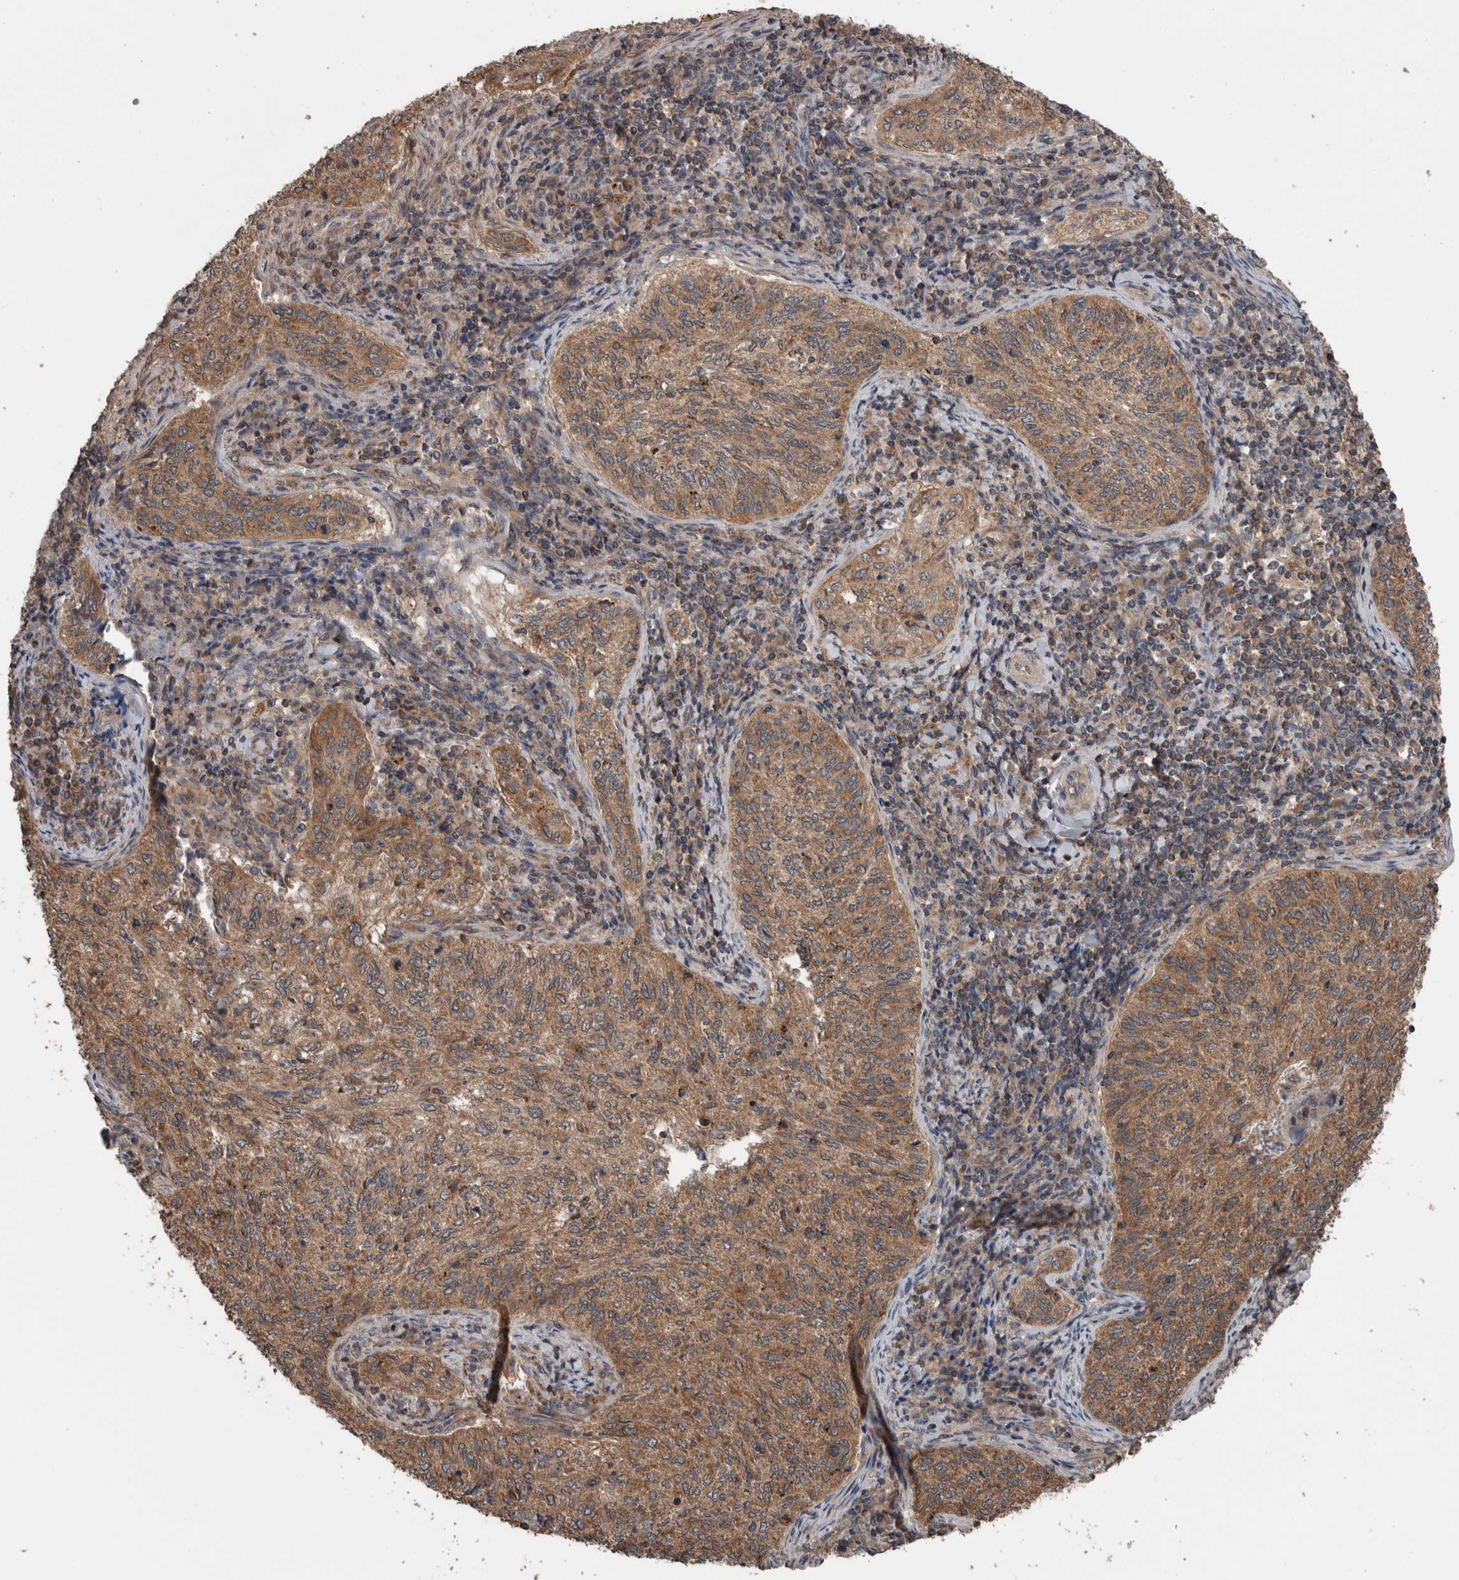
{"staining": {"intensity": "moderate", "quantity": ">75%", "location": "cytoplasmic/membranous"}, "tissue": "cervical cancer", "cell_type": "Tumor cells", "image_type": "cancer", "snomed": [{"axis": "morphology", "description": "Squamous cell carcinoma, NOS"}, {"axis": "topography", "description": "Cervix"}], "caption": "Protein analysis of cervical cancer tissue reveals moderate cytoplasmic/membranous positivity in approximately >75% of tumor cells.", "gene": "RIOK3", "patient": {"sex": "female", "age": 30}}